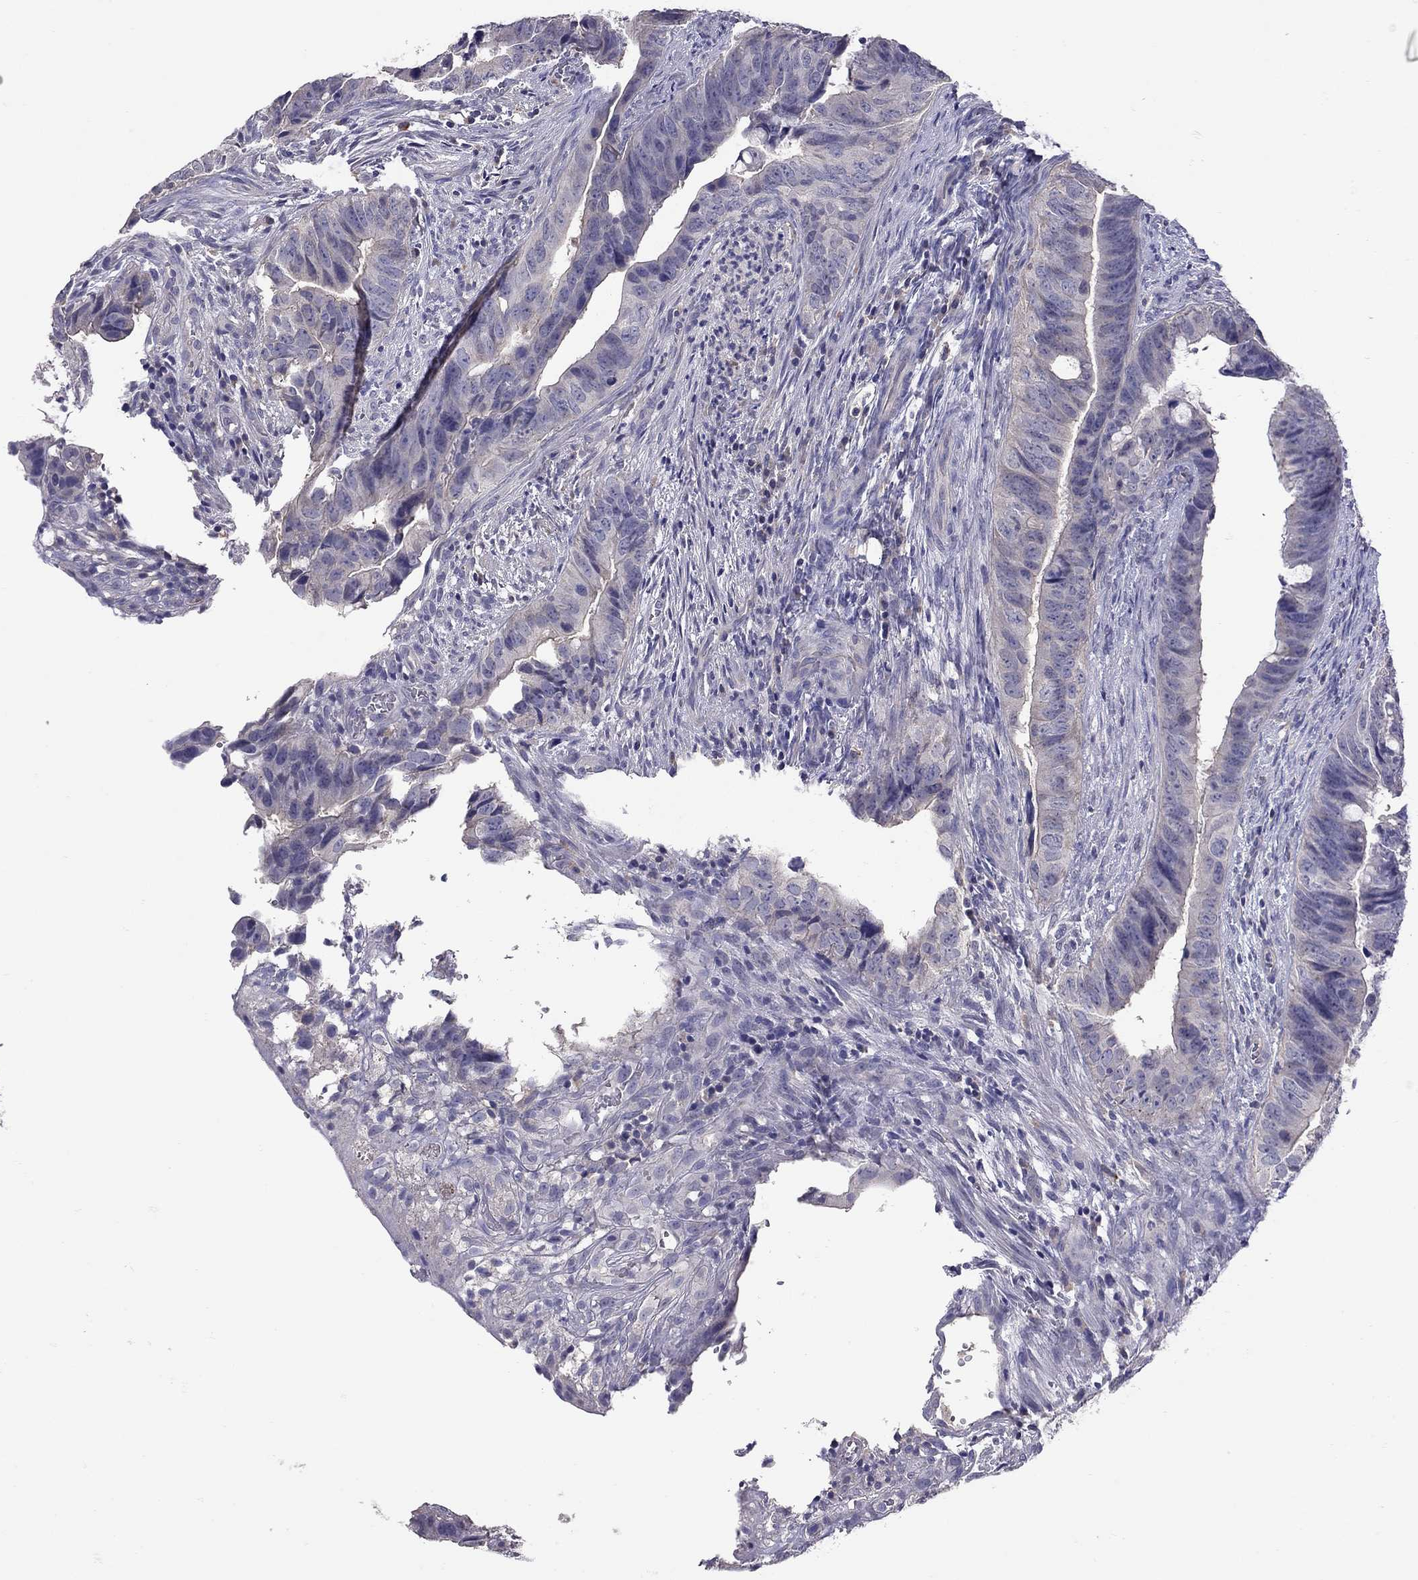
{"staining": {"intensity": "negative", "quantity": "none", "location": "none"}, "tissue": "colorectal cancer", "cell_type": "Tumor cells", "image_type": "cancer", "snomed": [{"axis": "morphology", "description": "Adenocarcinoma, NOS"}, {"axis": "topography", "description": "Colon"}], "caption": "An immunohistochemistry micrograph of adenocarcinoma (colorectal) is shown. There is no staining in tumor cells of adenocarcinoma (colorectal). (DAB immunohistochemistry, high magnification).", "gene": "RTP5", "patient": {"sex": "female", "age": 82}}